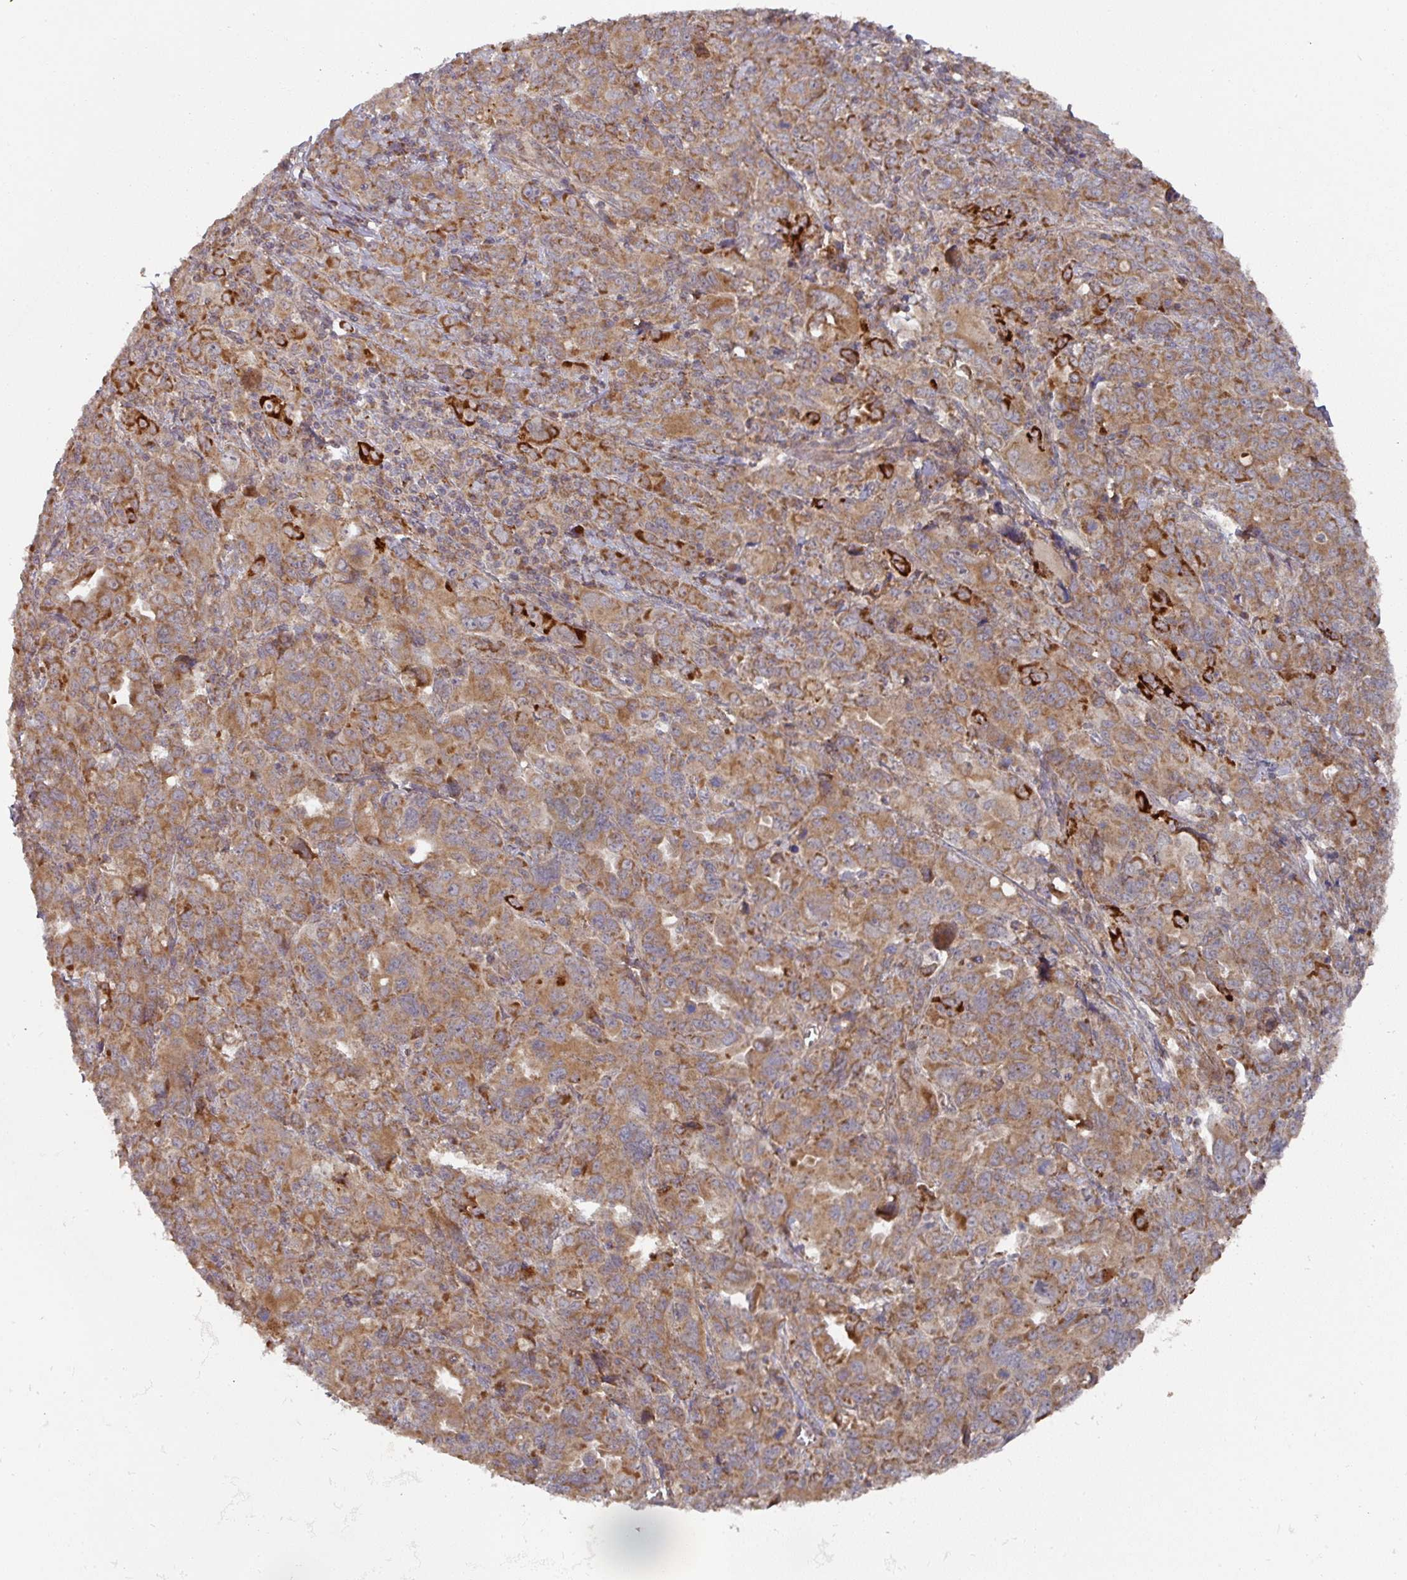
{"staining": {"intensity": "moderate", "quantity": ">75%", "location": "cytoplasmic/membranous"}, "tissue": "ovarian cancer", "cell_type": "Tumor cells", "image_type": "cancer", "snomed": [{"axis": "morphology", "description": "Adenocarcinoma, NOS"}, {"axis": "morphology", "description": "Carcinoma, endometroid"}, {"axis": "topography", "description": "Ovary"}], "caption": "Human ovarian adenocarcinoma stained with a brown dye shows moderate cytoplasmic/membranous positive expression in approximately >75% of tumor cells.", "gene": "DNAJC7", "patient": {"sex": "female", "age": 72}}